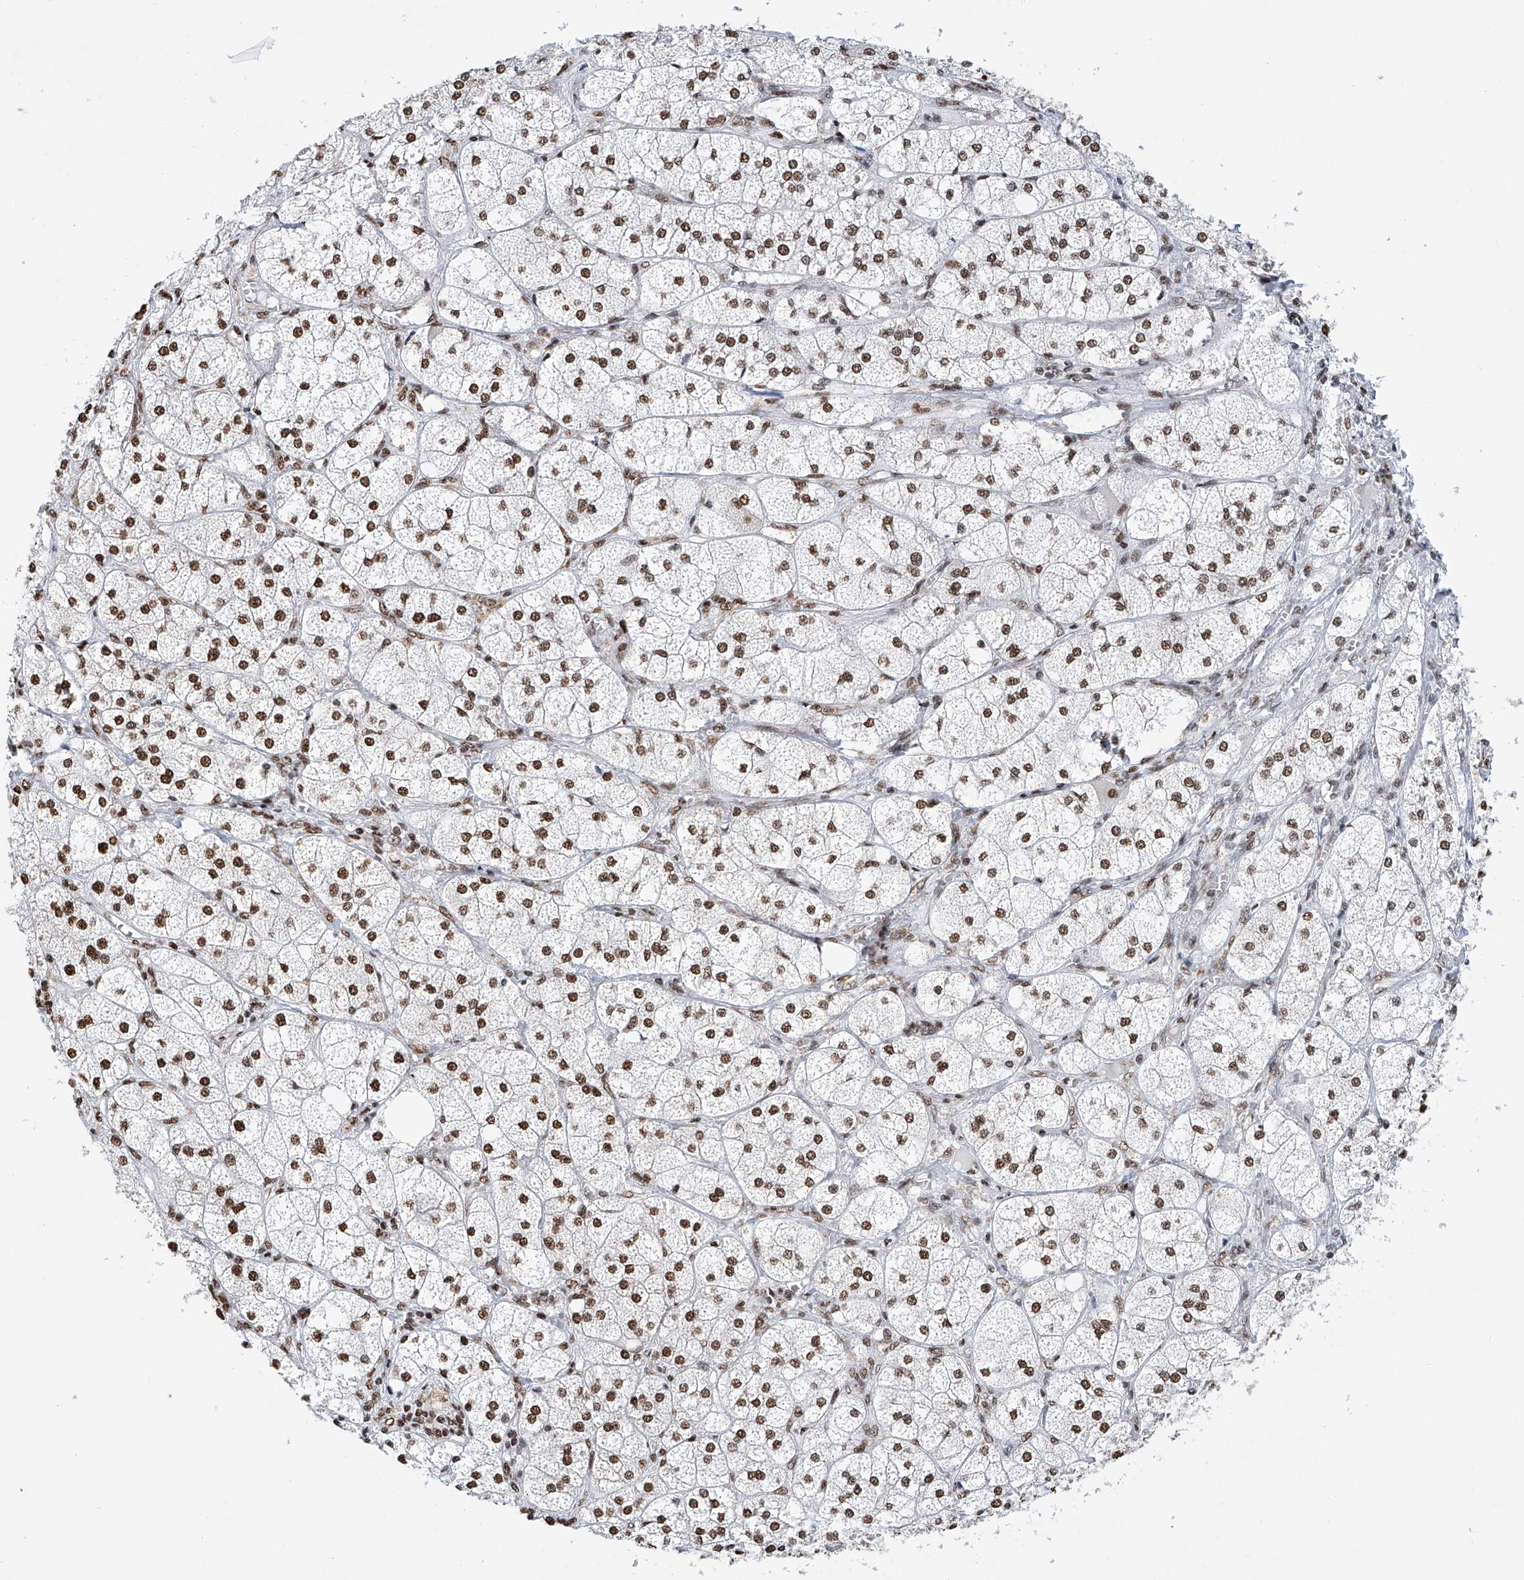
{"staining": {"intensity": "strong", "quantity": ">75%", "location": "nuclear"}, "tissue": "adrenal gland", "cell_type": "Glandular cells", "image_type": "normal", "snomed": [{"axis": "morphology", "description": "Normal tissue, NOS"}, {"axis": "topography", "description": "Adrenal gland"}], "caption": "High-power microscopy captured an immunohistochemistry (IHC) photomicrograph of normal adrenal gland, revealing strong nuclear positivity in about >75% of glandular cells.", "gene": "SRSF6", "patient": {"sex": "female", "age": 61}}